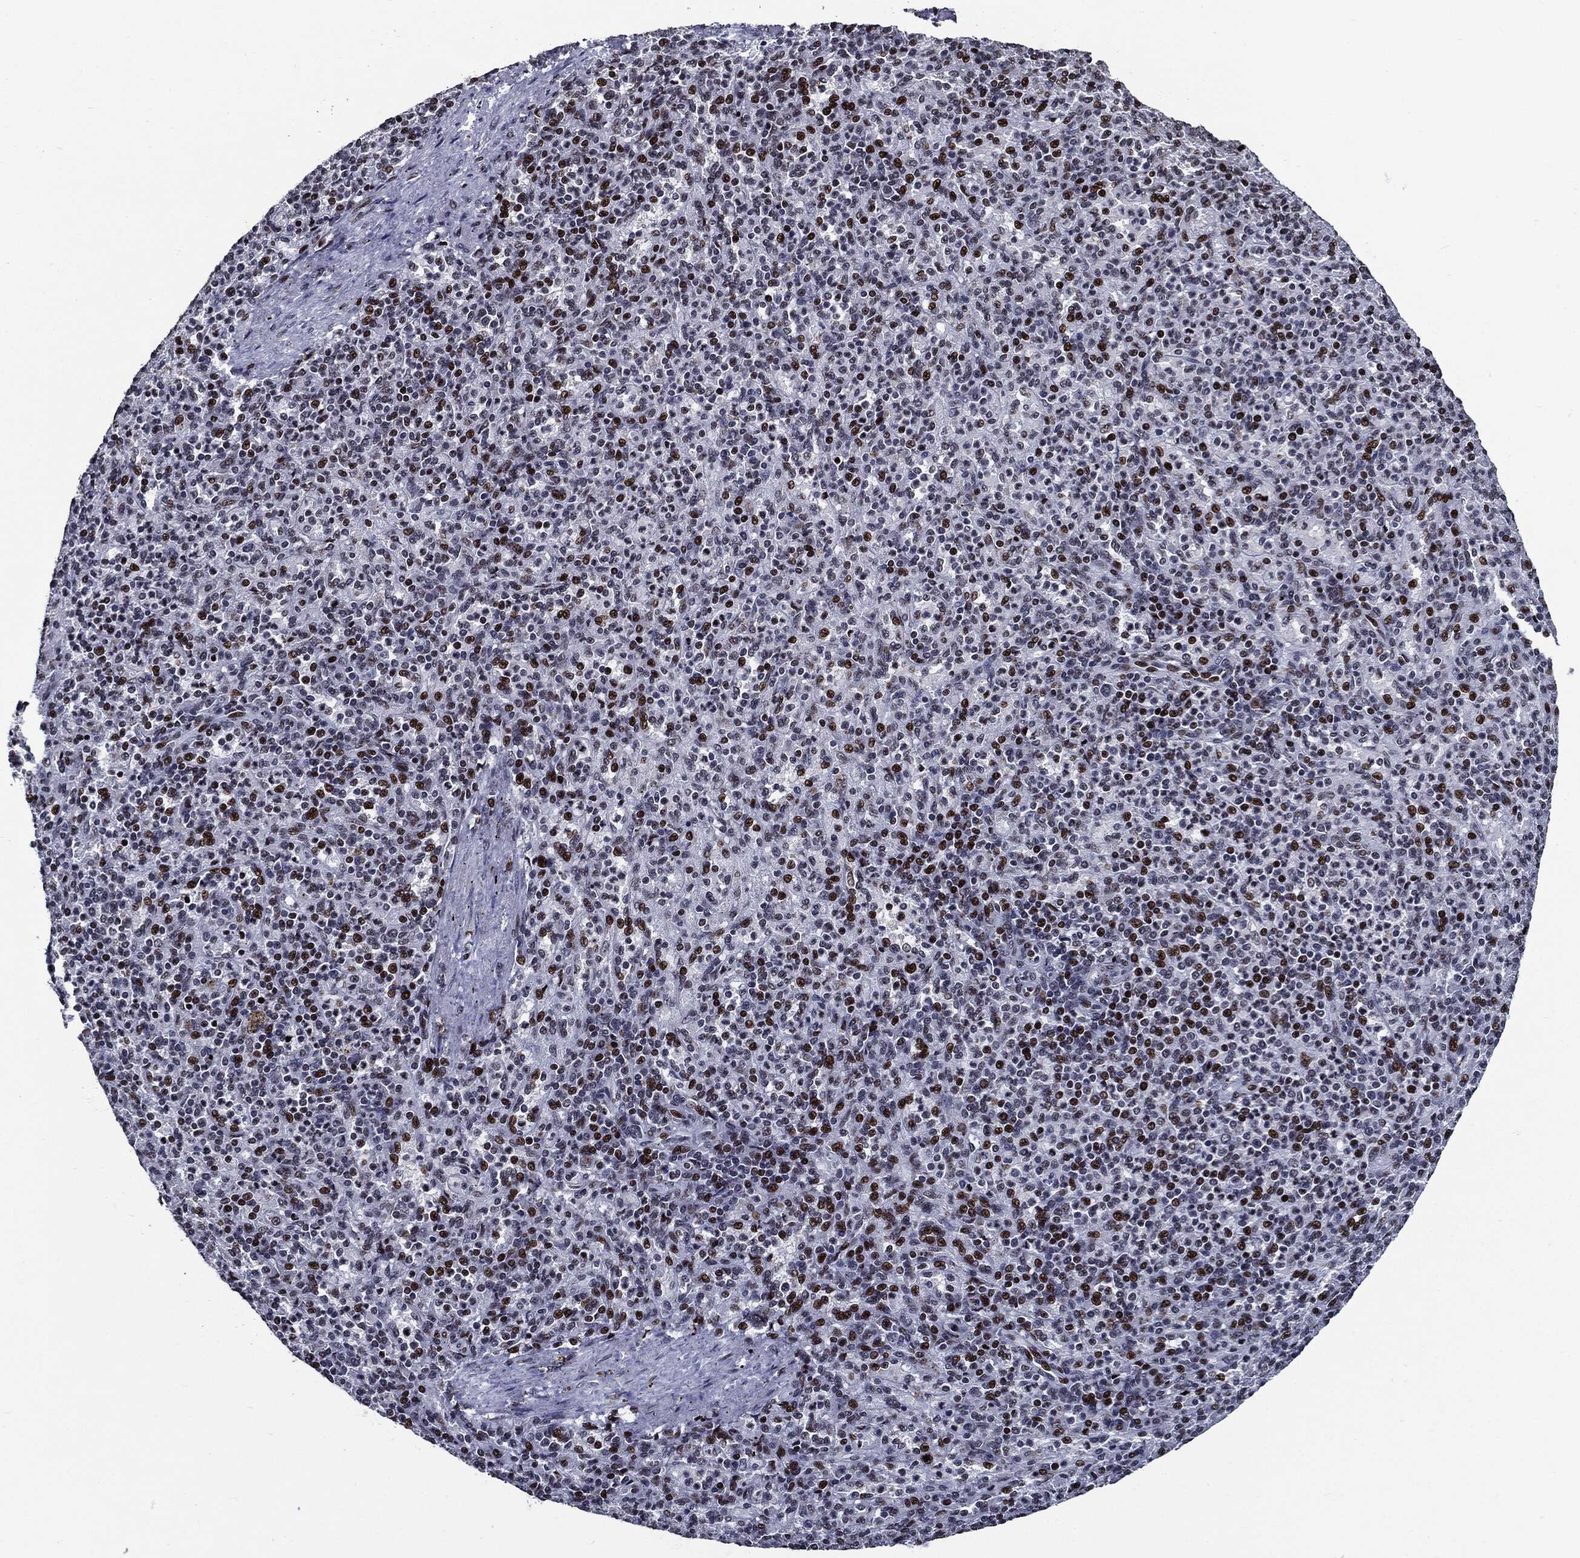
{"staining": {"intensity": "strong", "quantity": "<25%", "location": "nuclear"}, "tissue": "spleen", "cell_type": "Cells in red pulp", "image_type": "normal", "snomed": [{"axis": "morphology", "description": "Normal tissue, NOS"}, {"axis": "topography", "description": "Spleen"}], "caption": "High-magnification brightfield microscopy of normal spleen stained with DAB (brown) and counterstained with hematoxylin (blue). cells in red pulp exhibit strong nuclear positivity is appreciated in approximately<25% of cells.", "gene": "ZFP91", "patient": {"sex": "female", "age": 74}}